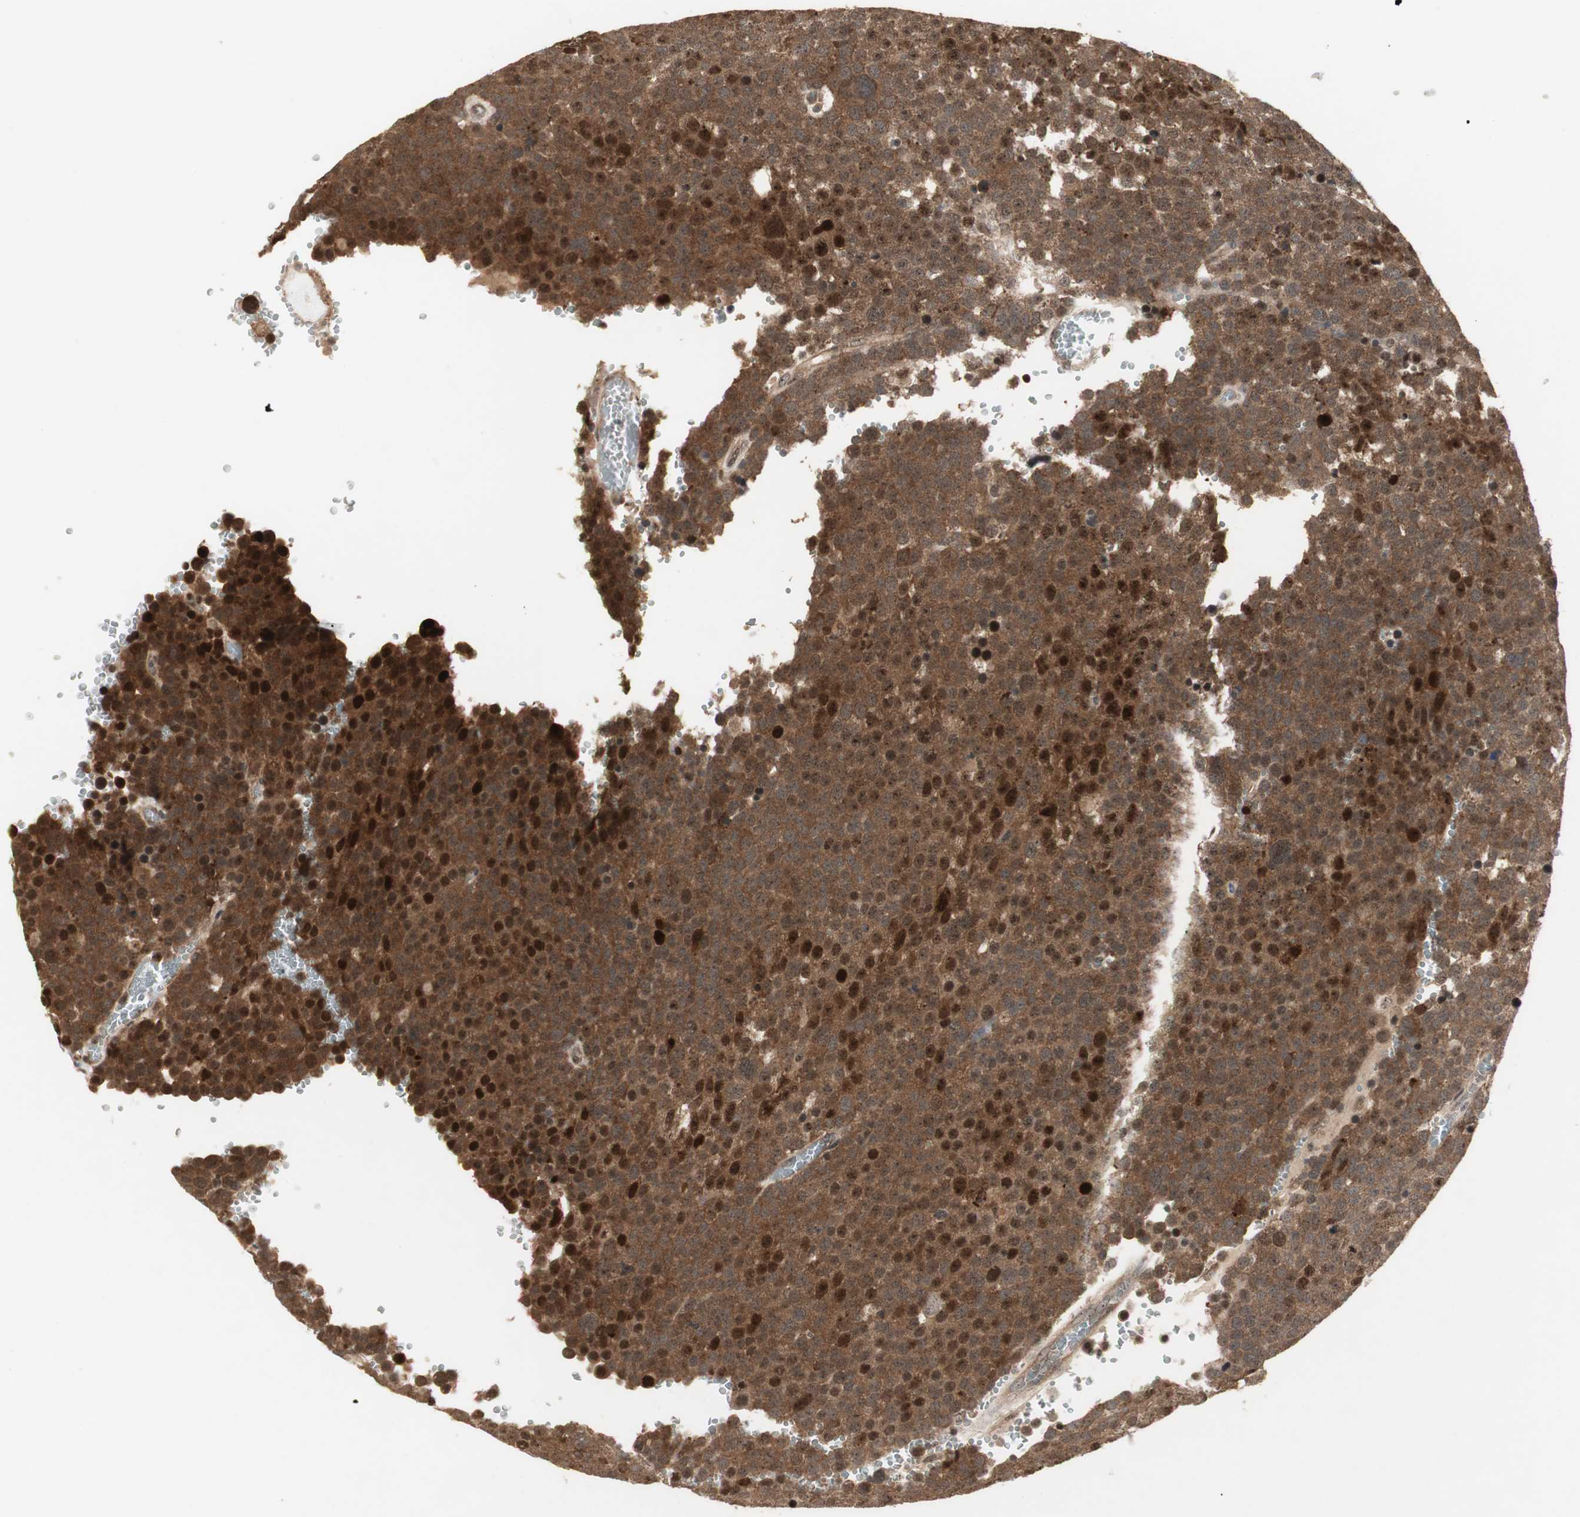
{"staining": {"intensity": "strong", "quantity": ">75%", "location": "cytoplasmic/membranous,nuclear"}, "tissue": "testis cancer", "cell_type": "Tumor cells", "image_type": "cancer", "snomed": [{"axis": "morphology", "description": "Seminoma, NOS"}, {"axis": "topography", "description": "Testis"}], "caption": "Brown immunohistochemical staining in human seminoma (testis) displays strong cytoplasmic/membranous and nuclear staining in approximately >75% of tumor cells.", "gene": "CSNK2B", "patient": {"sex": "male", "age": 71}}